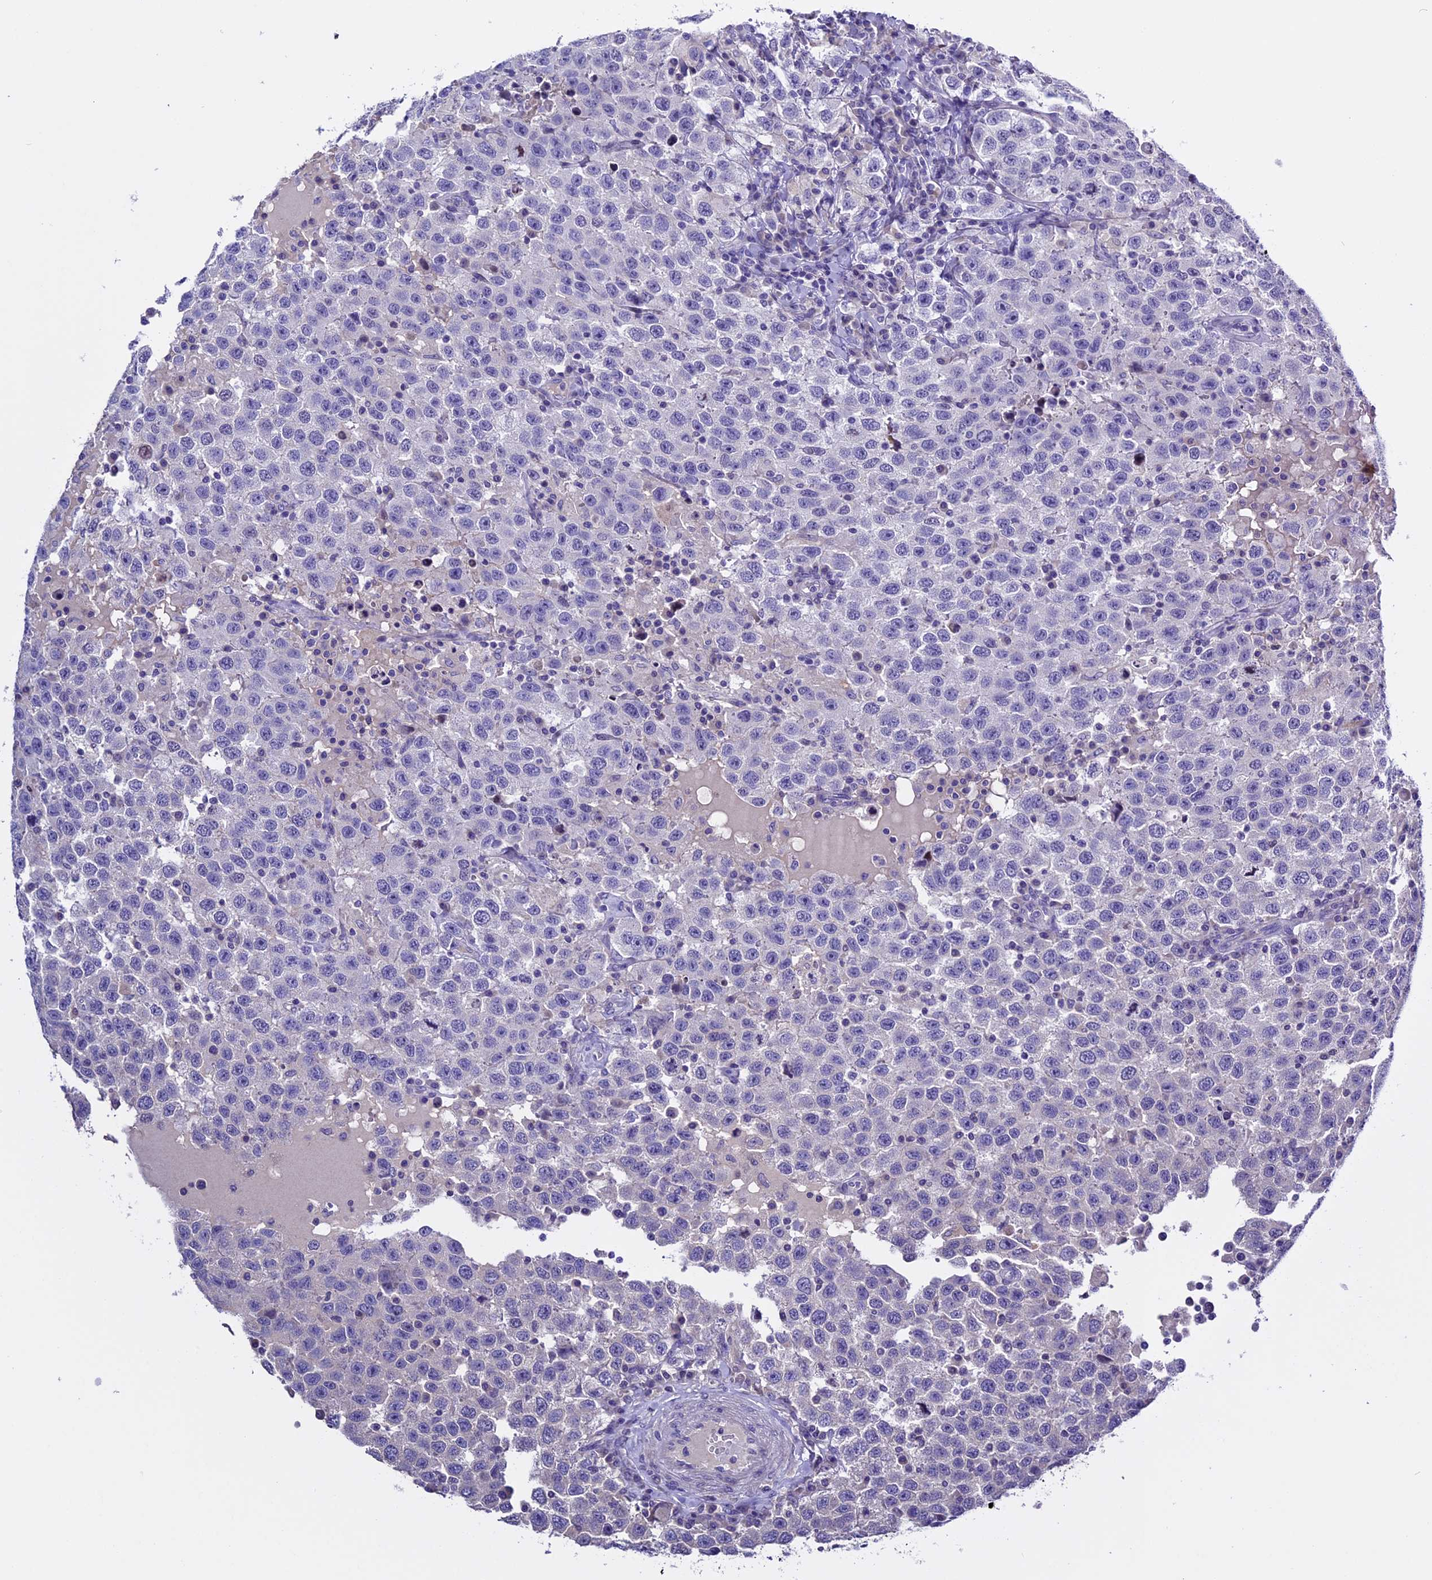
{"staining": {"intensity": "negative", "quantity": "none", "location": "none"}, "tissue": "testis cancer", "cell_type": "Tumor cells", "image_type": "cancer", "snomed": [{"axis": "morphology", "description": "Seminoma, NOS"}, {"axis": "topography", "description": "Testis"}], "caption": "This histopathology image is of testis cancer stained with immunohistochemistry (IHC) to label a protein in brown with the nuclei are counter-stained blue. There is no staining in tumor cells. (IHC, brightfield microscopy, high magnification).", "gene": "RTTN", "patient": {"sex": "male", "age": 41}}